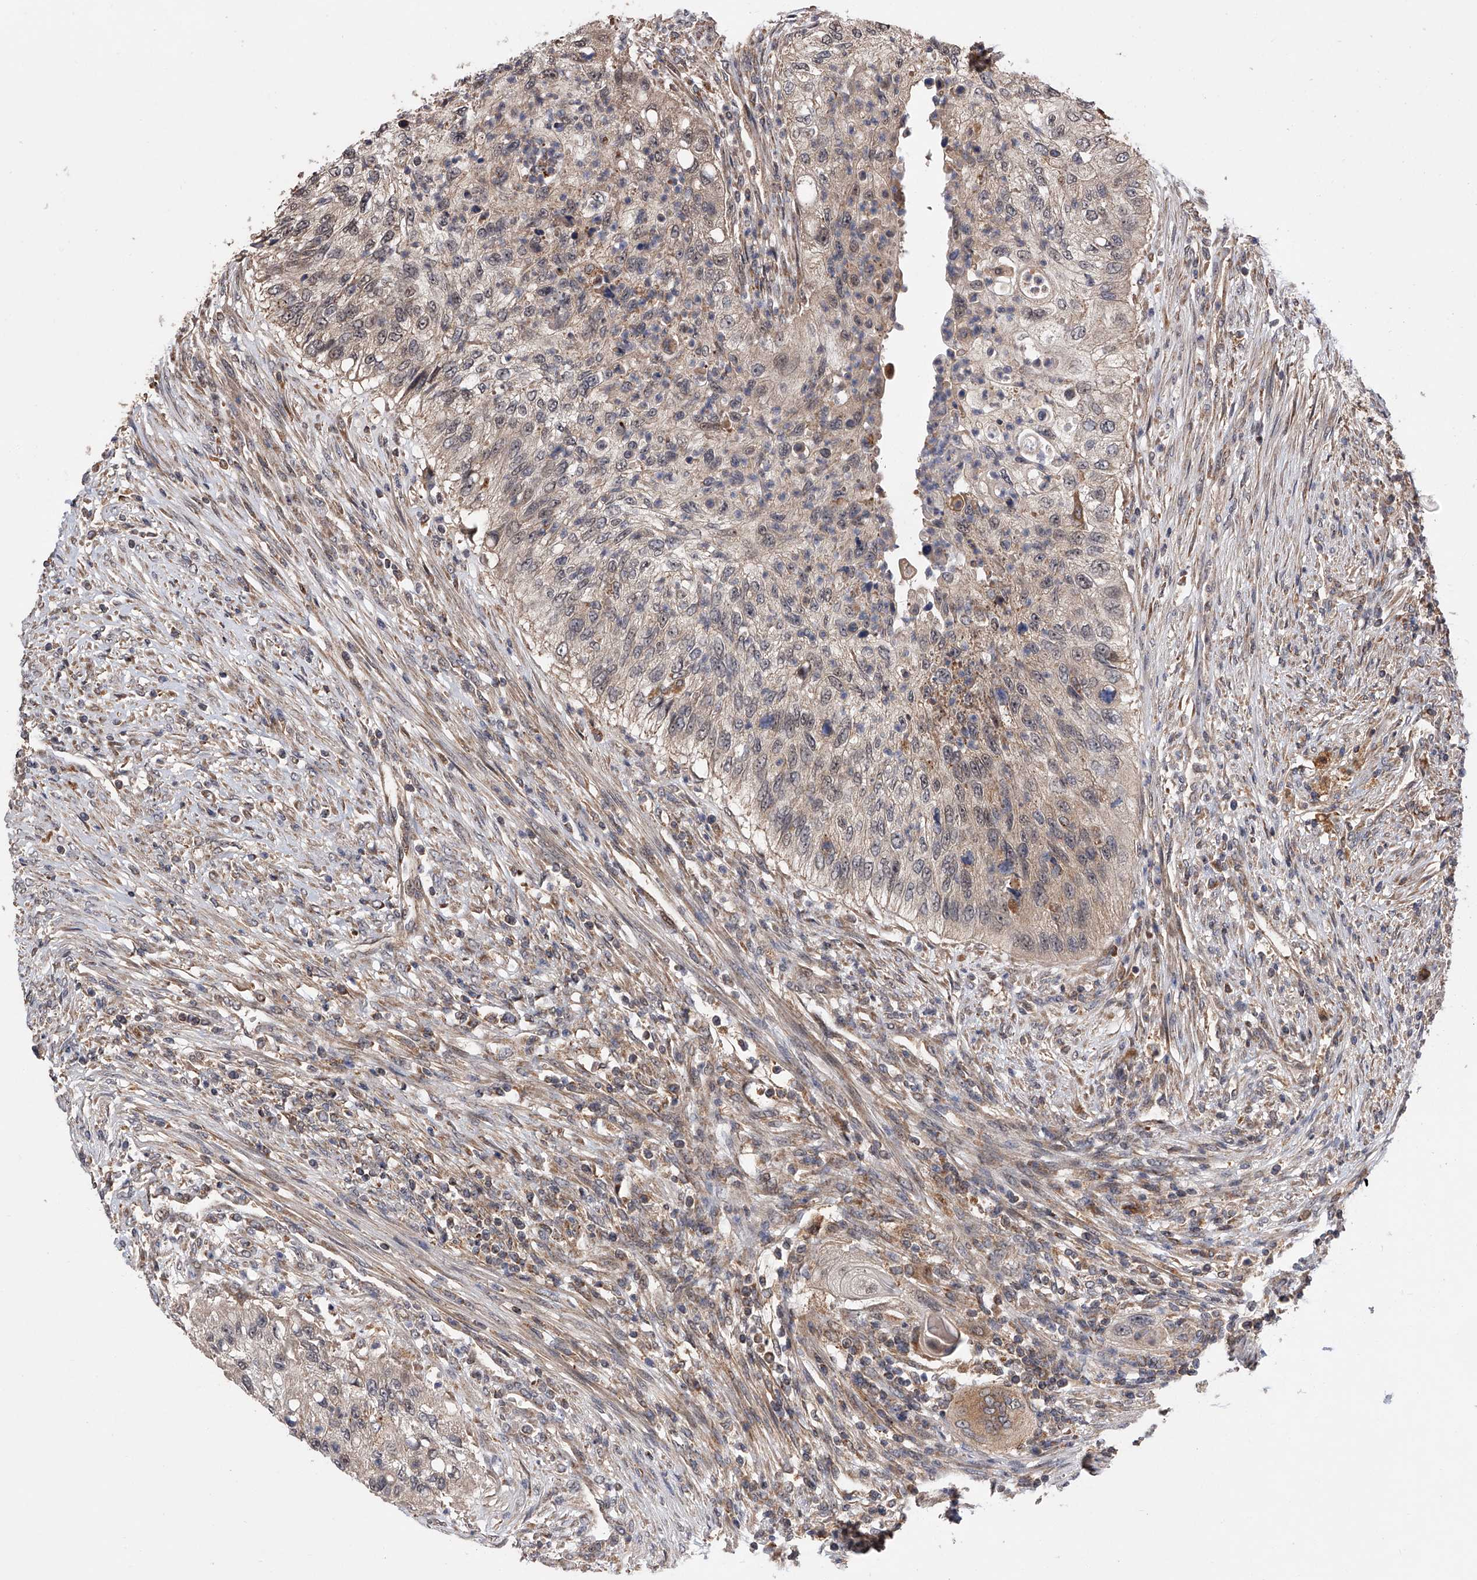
{"staining": {"intensity": "weak", "quantity": "25%-75%", "location": "cytoplasmic/membranous"}, "tissue": "urothelial cancer", "cell_type": "Tumor cells", "image_type": "cancer", "snomed": [{"axis": "morphology", "description": "Urothelial carcinoma, High grade"}, {"axis": "topography", "description": "Urinary bladder"}], "caption": "A brown stain labels weak cytoplasmic/membranous positivity of a protein in urothelial carcinoma (high-grade) tumor cells.", "gene": "GMDS", "patient": {"sex": "female", "age": 60}}